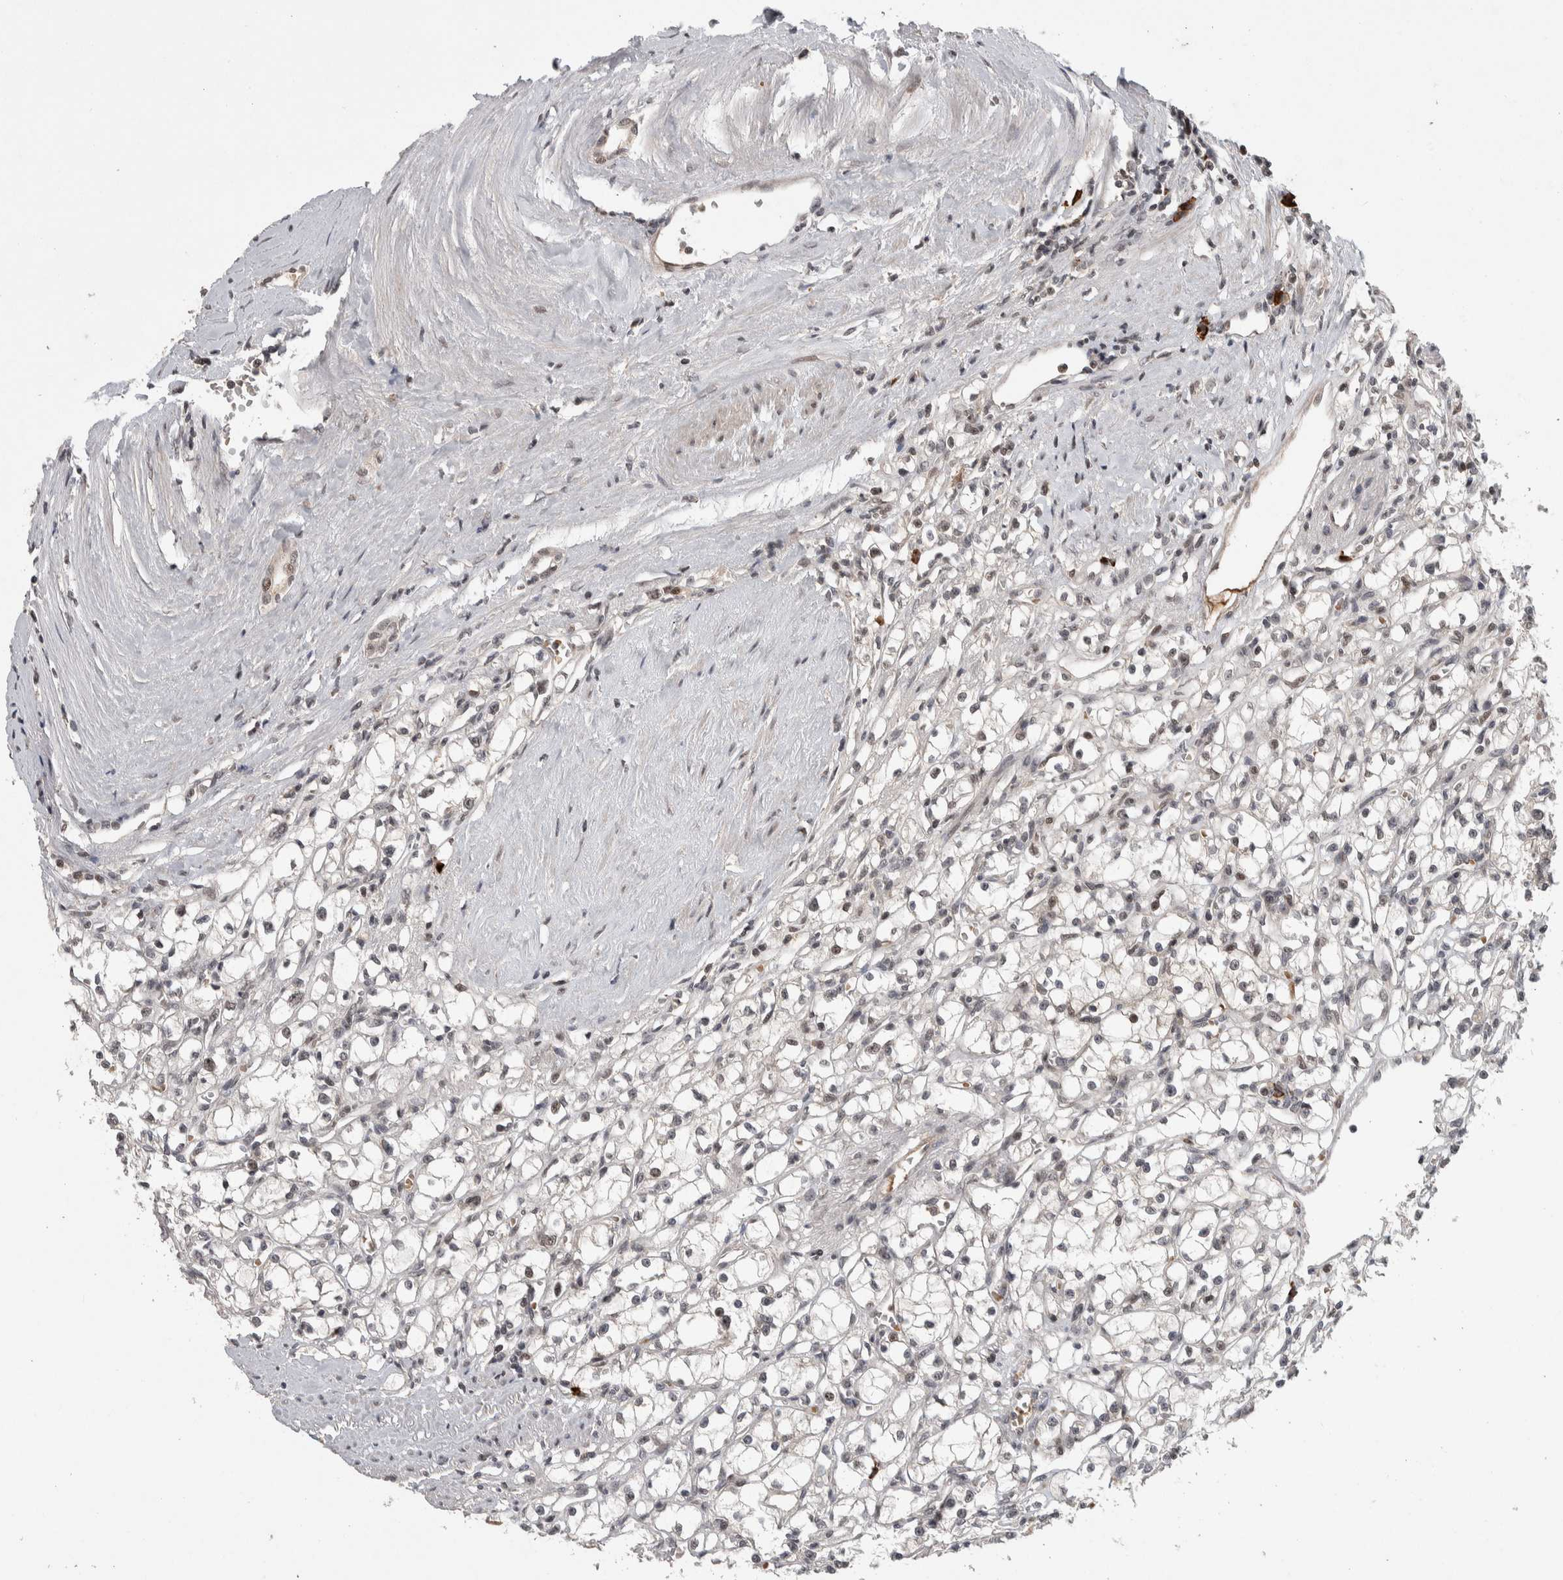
{"staining": {"intensity": "negative", "quantity": "none", "location": "none"}, "tissue": "renal cancer", "cell_type": "Tumor cells", "image_type": "cancer", "snomed": [{"axis": "morphology", "description": "Adenocarcinoma, NOS"}, {"axis": "topography", "description": "Kidney"}], "caption": "This is an IHC photomicrograph of renal cancer (adenocarcinoma). There is no staining in tumor cells.", "gene": "ZNF592", "patient": {"sex": "male", "age": 56}}